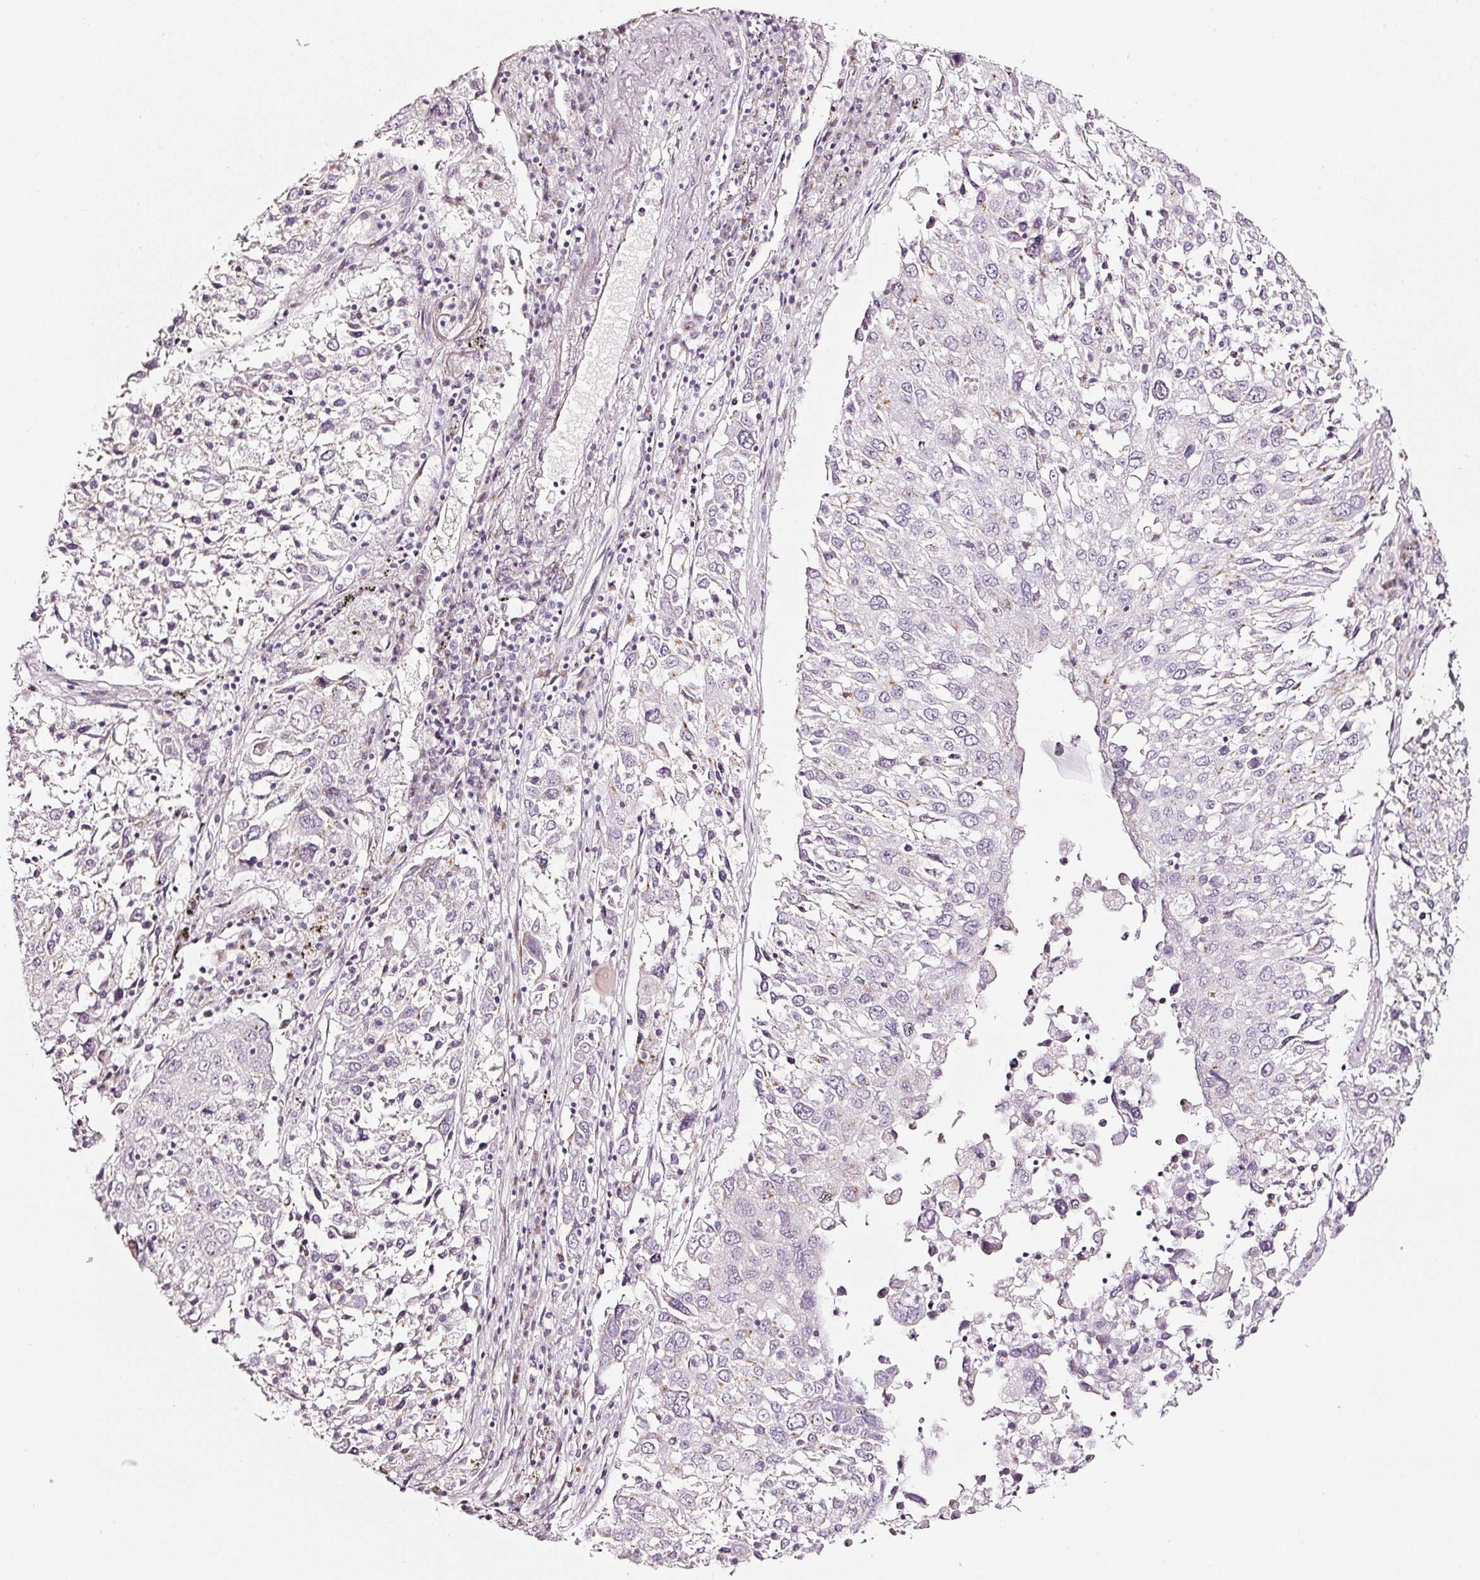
{"staining": {"intensity": "negative", "quantity": "none", "location": "none"}, "tissue": "lung cancer", "cell_type": "Tumor cells", "image_type": "cancer", "snomed": [{"axis": "morphology", "description": "Squamous cell carcinoma, NOS"}, {"axis": "topography", "description": "Lung"}], "caption": "Tumor cells are negative for protein expression in human lung cancer.", "gene": "SDF4", "patient": {"sex": "male", "age": 65}}